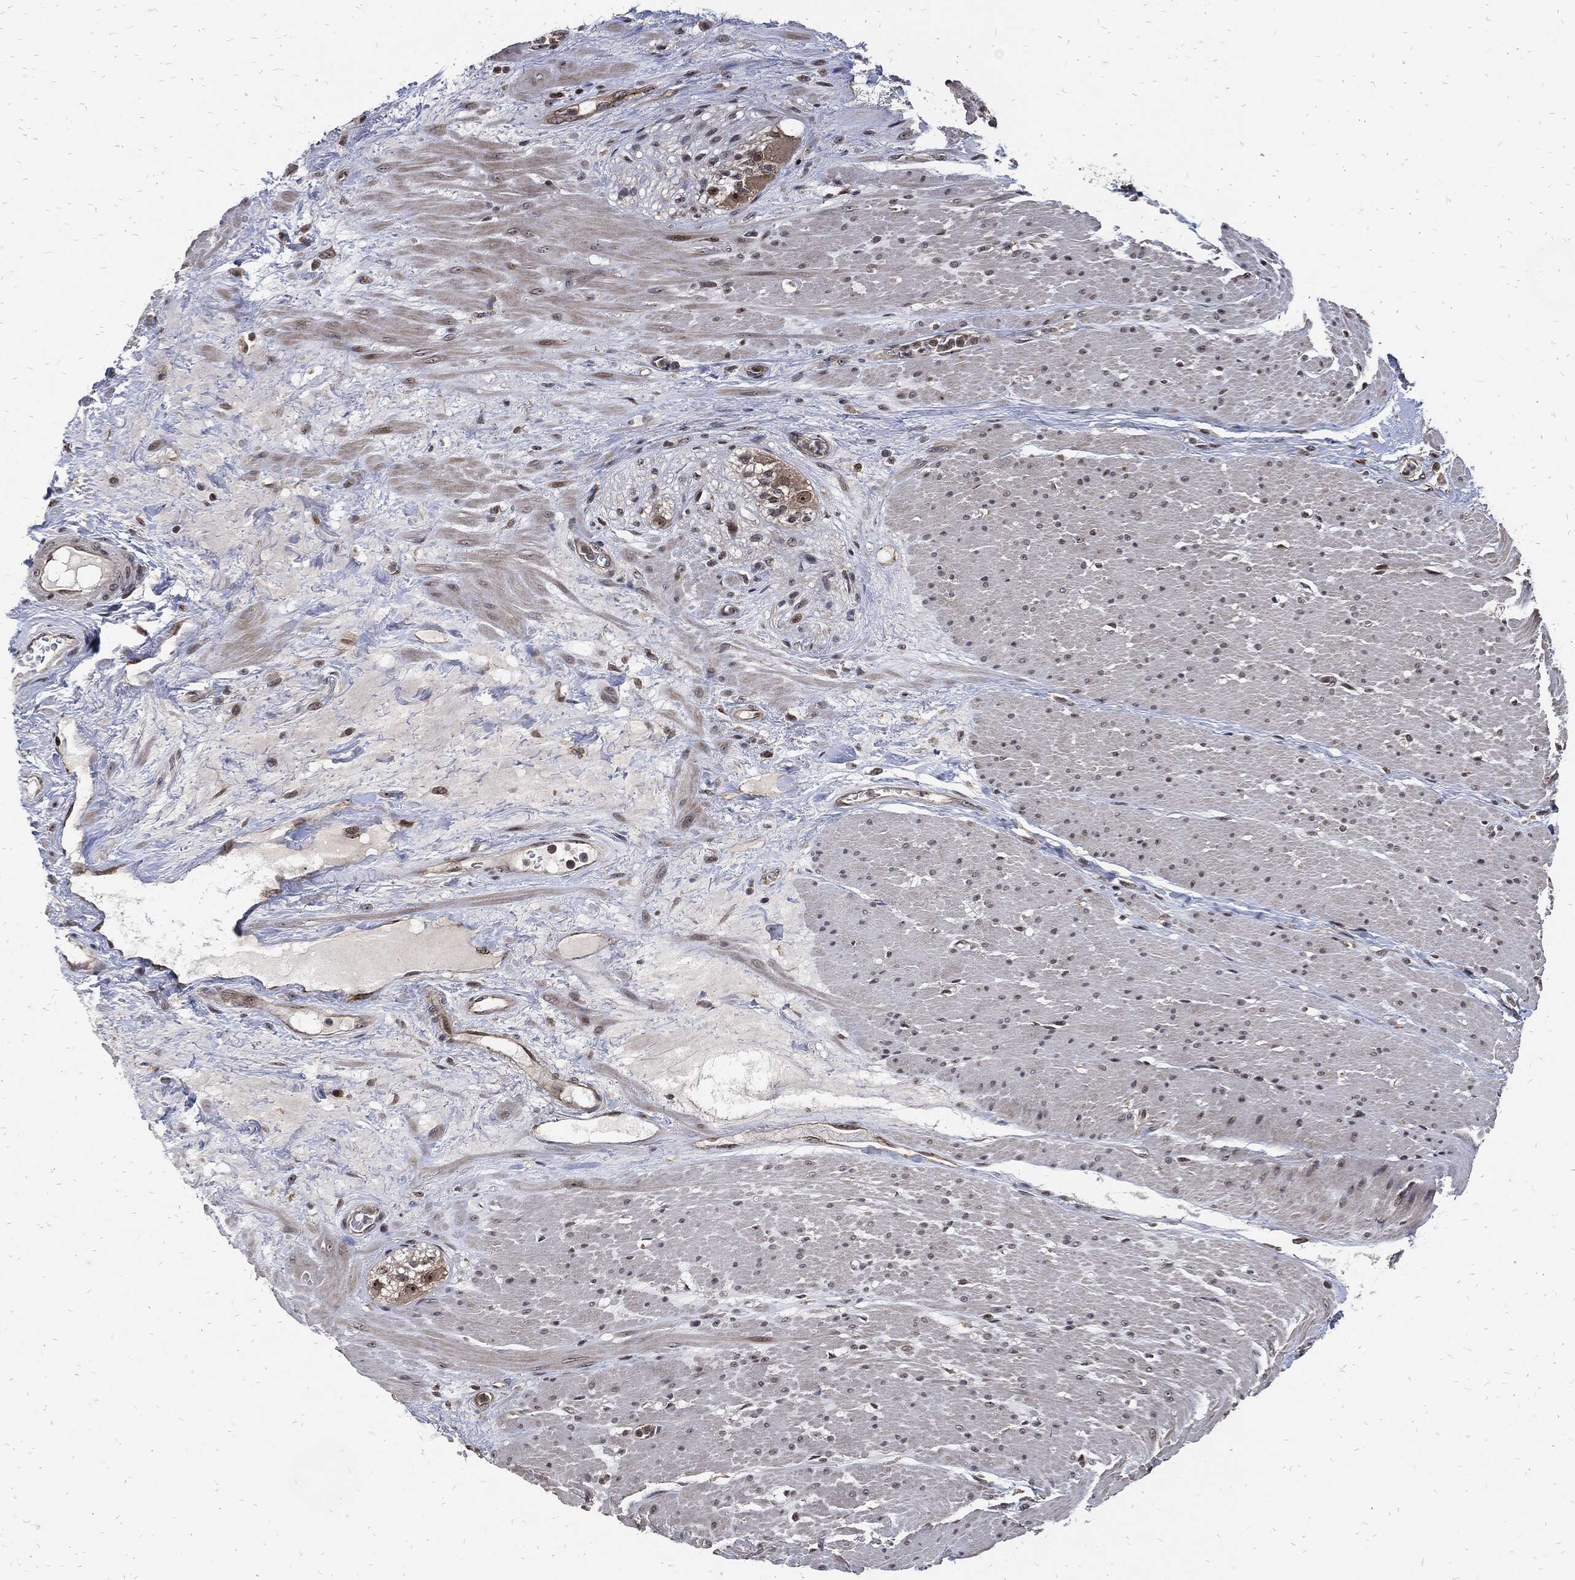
{"staining": {"intensity": "moderate", "quantity": "25%-75%", "location": "nuclear"}, "tissue": "smooth muscle", "cell_type": "Smooth muscle cells", "image_type": "normal", "snomed": [{"axis": "morphology", "description": "Normal tissue, NOS"}, {"axis": "topography", "description": "Soft tissue"}, {"axis": "topography", "description": "Smooth muscle"}], "caption": "Immunohistochemistry of benign smooth muscle exhibits medium levels of moderate nuclear staining in approximately 25%-75% of smooth muscle cells.", "gene": "ZNF775", "patient": {"sex": "male", "age": 72}}